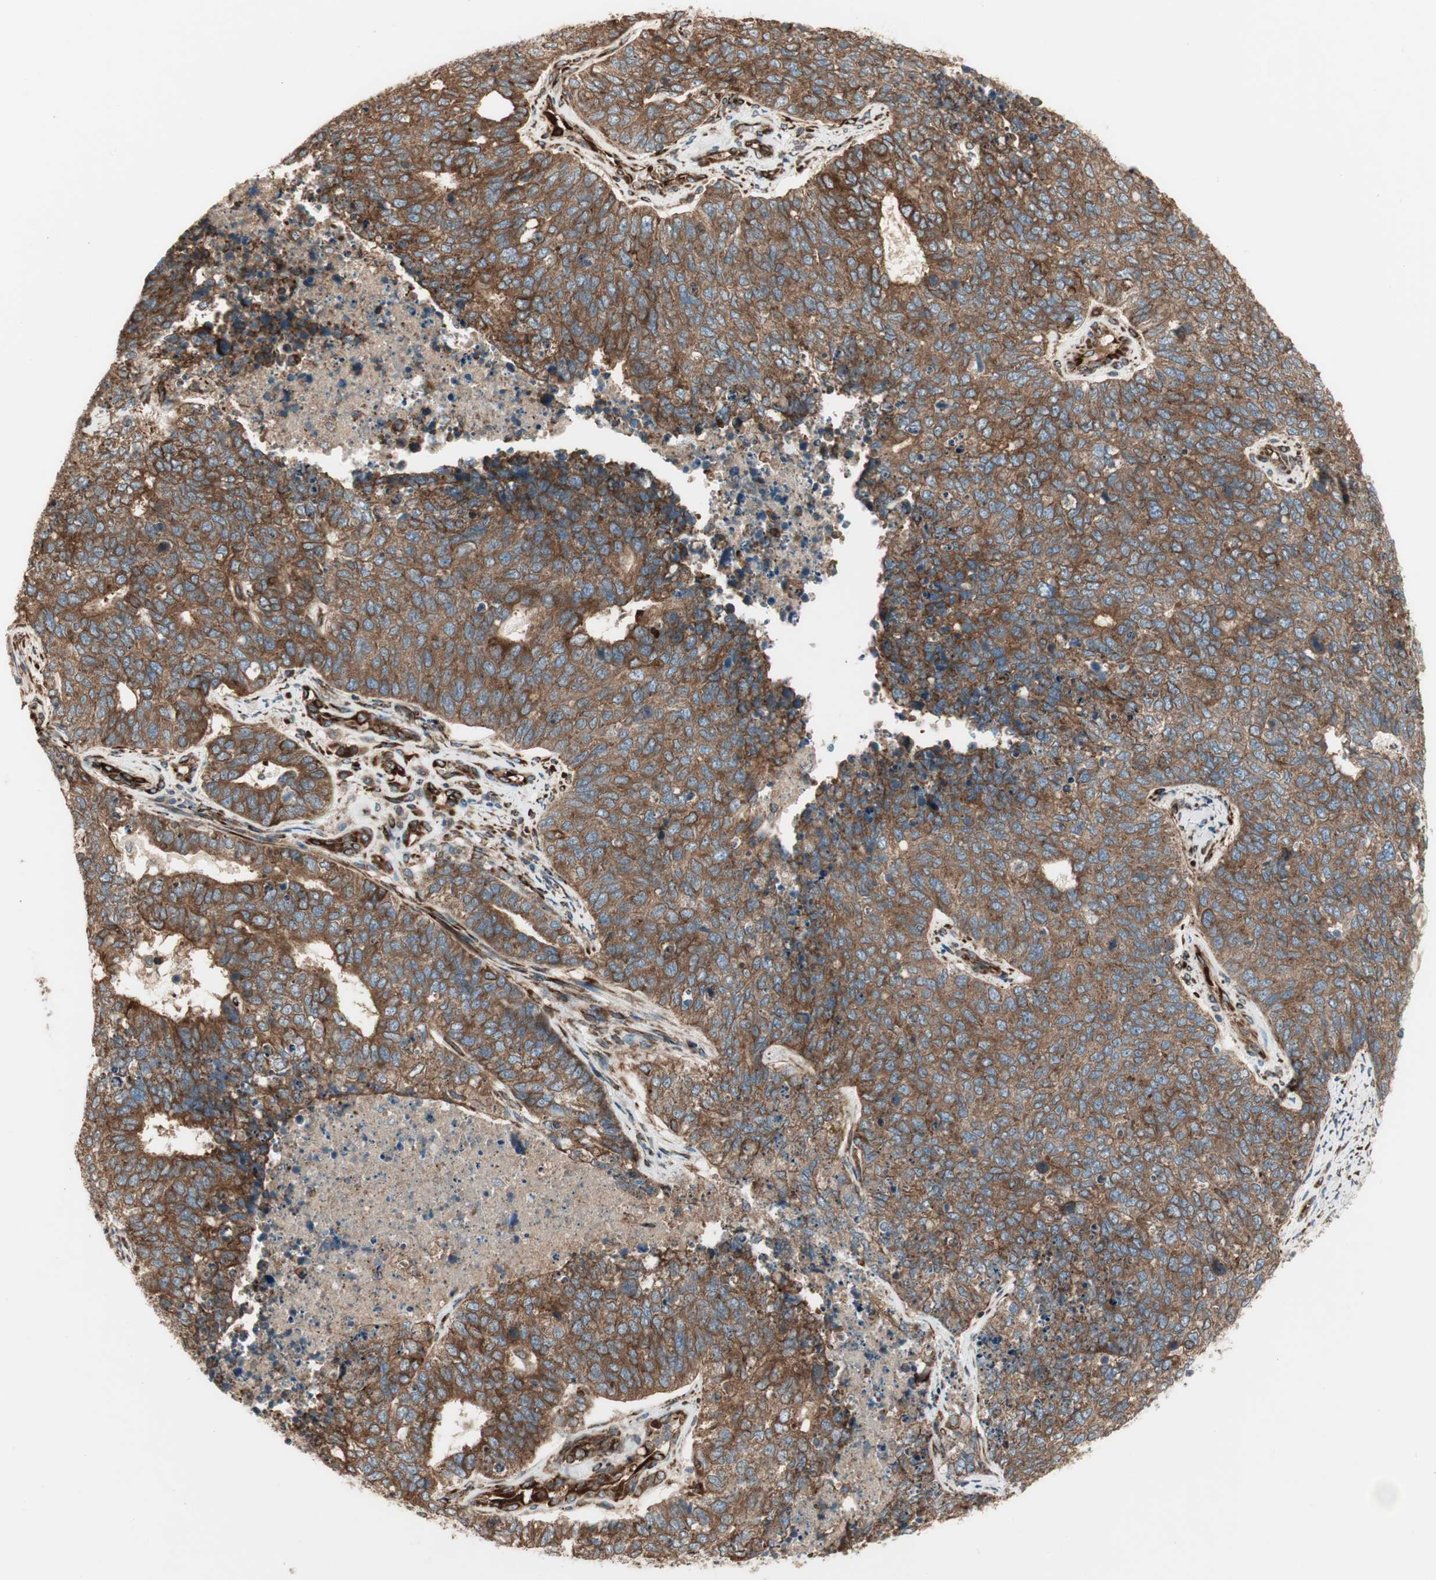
{"staining": {"intensity": "moderate", "quantity": ">75%", "location": "cytoplasmic/membranous"}, "tissue": "cervical cancer", "cell_type": "Tumor cells", "image_type": "cancer", "snomed": [{"axis": "morphology", "description": "Squamous cell carcinoma, NOS"}, {"axis": "topography", "description": "Cervix"}], "caption": "Cervical cancer stained with immunohistochemistry (IHC) reveals moderate cytoplasmic/membranous positivity in about >75% of tumor cells.", "gene": "PRKG1", "patient": {"sex": "female", "age": 63}}